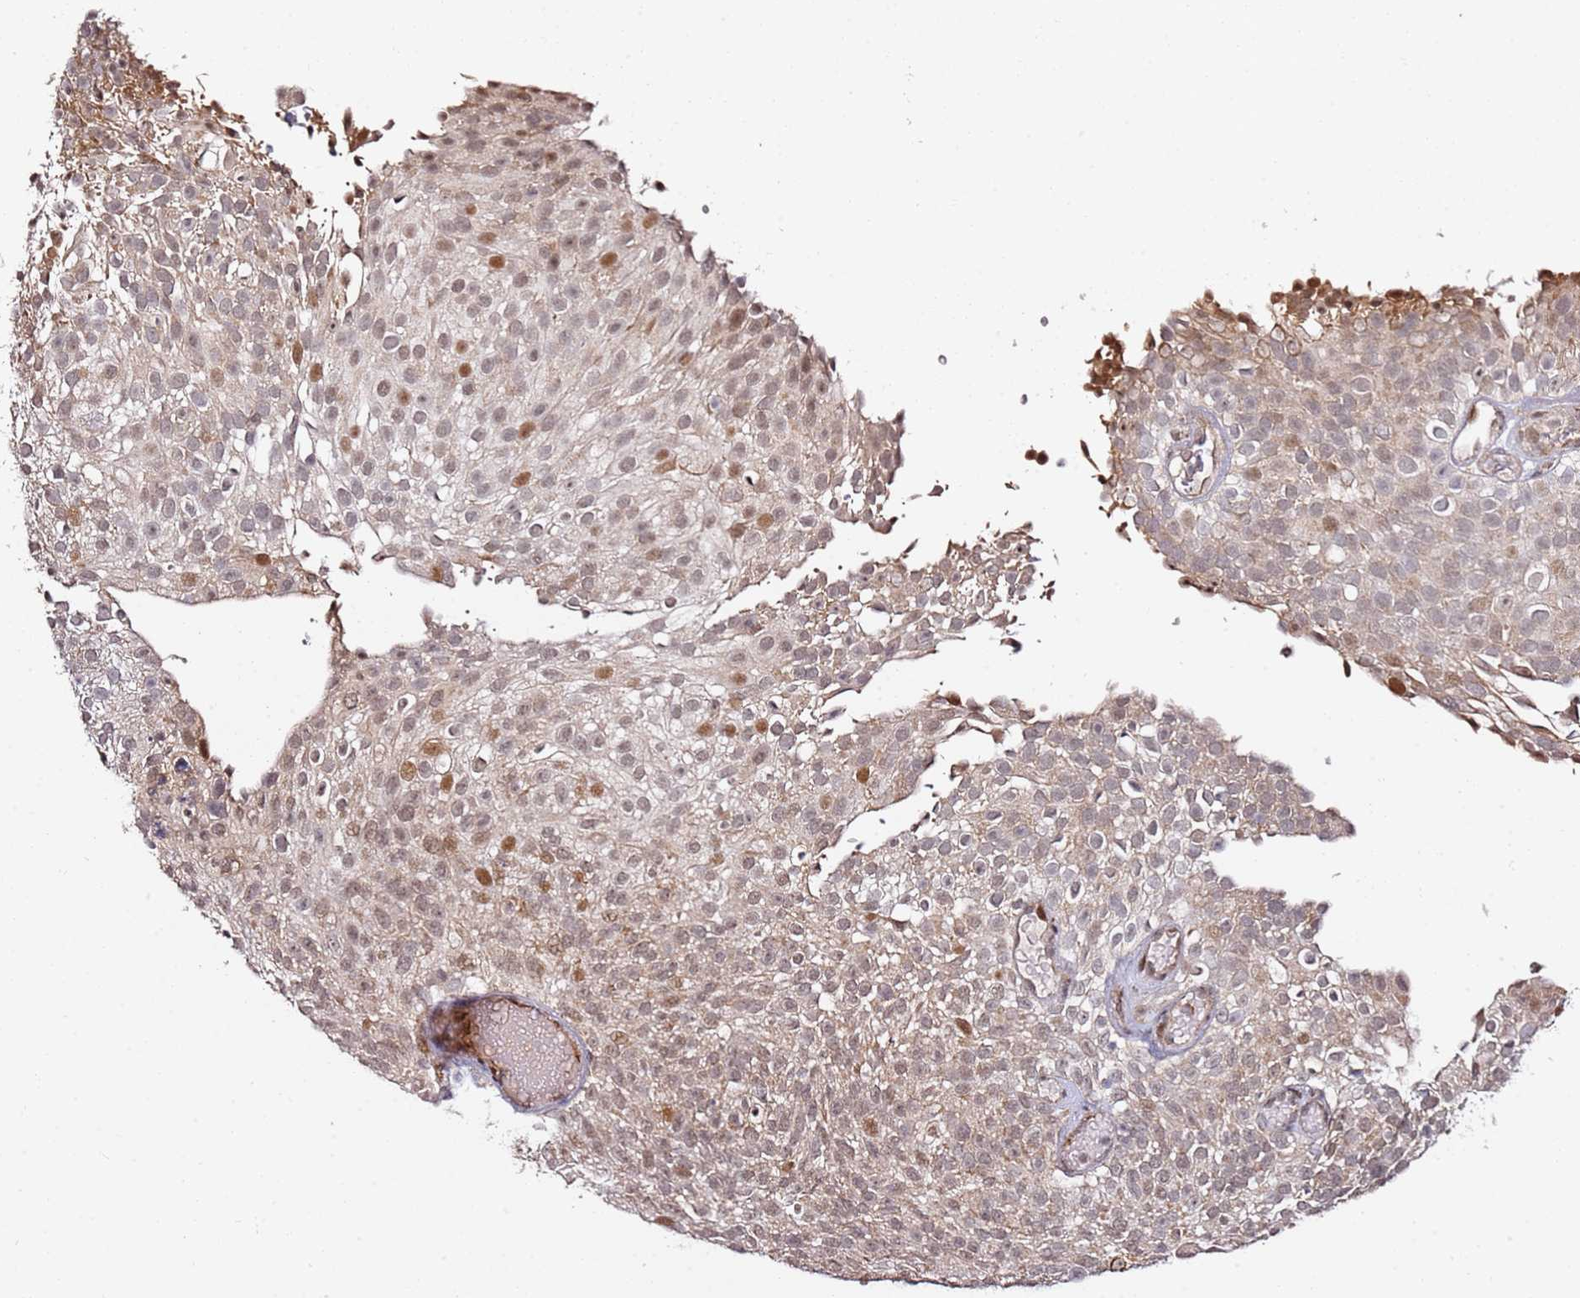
{"staining": {"intensity": "moderate", "quantity": "25%-75%", "location": "cytoplasmic/membranous,nuclear"}, "tissue": "urothelial cancer", "cell_type": "Tumor cells", "image_type": "cancer", "snomed": [{"axis": "morphology", "description": "Urothelial carcinoma, Low grade"}, {"axis": "topography", "description": "Urinary bladder"}], "caption": "Approximately 25%-75% of tumor cells in human urothelial cancer show moderate cytoplasmic/membranous and nuclear protein staining as visualized by brown immunohistochemical staining.", "gene": "TP53AIP1", "patient": {"sex": "male", "age": 78}}